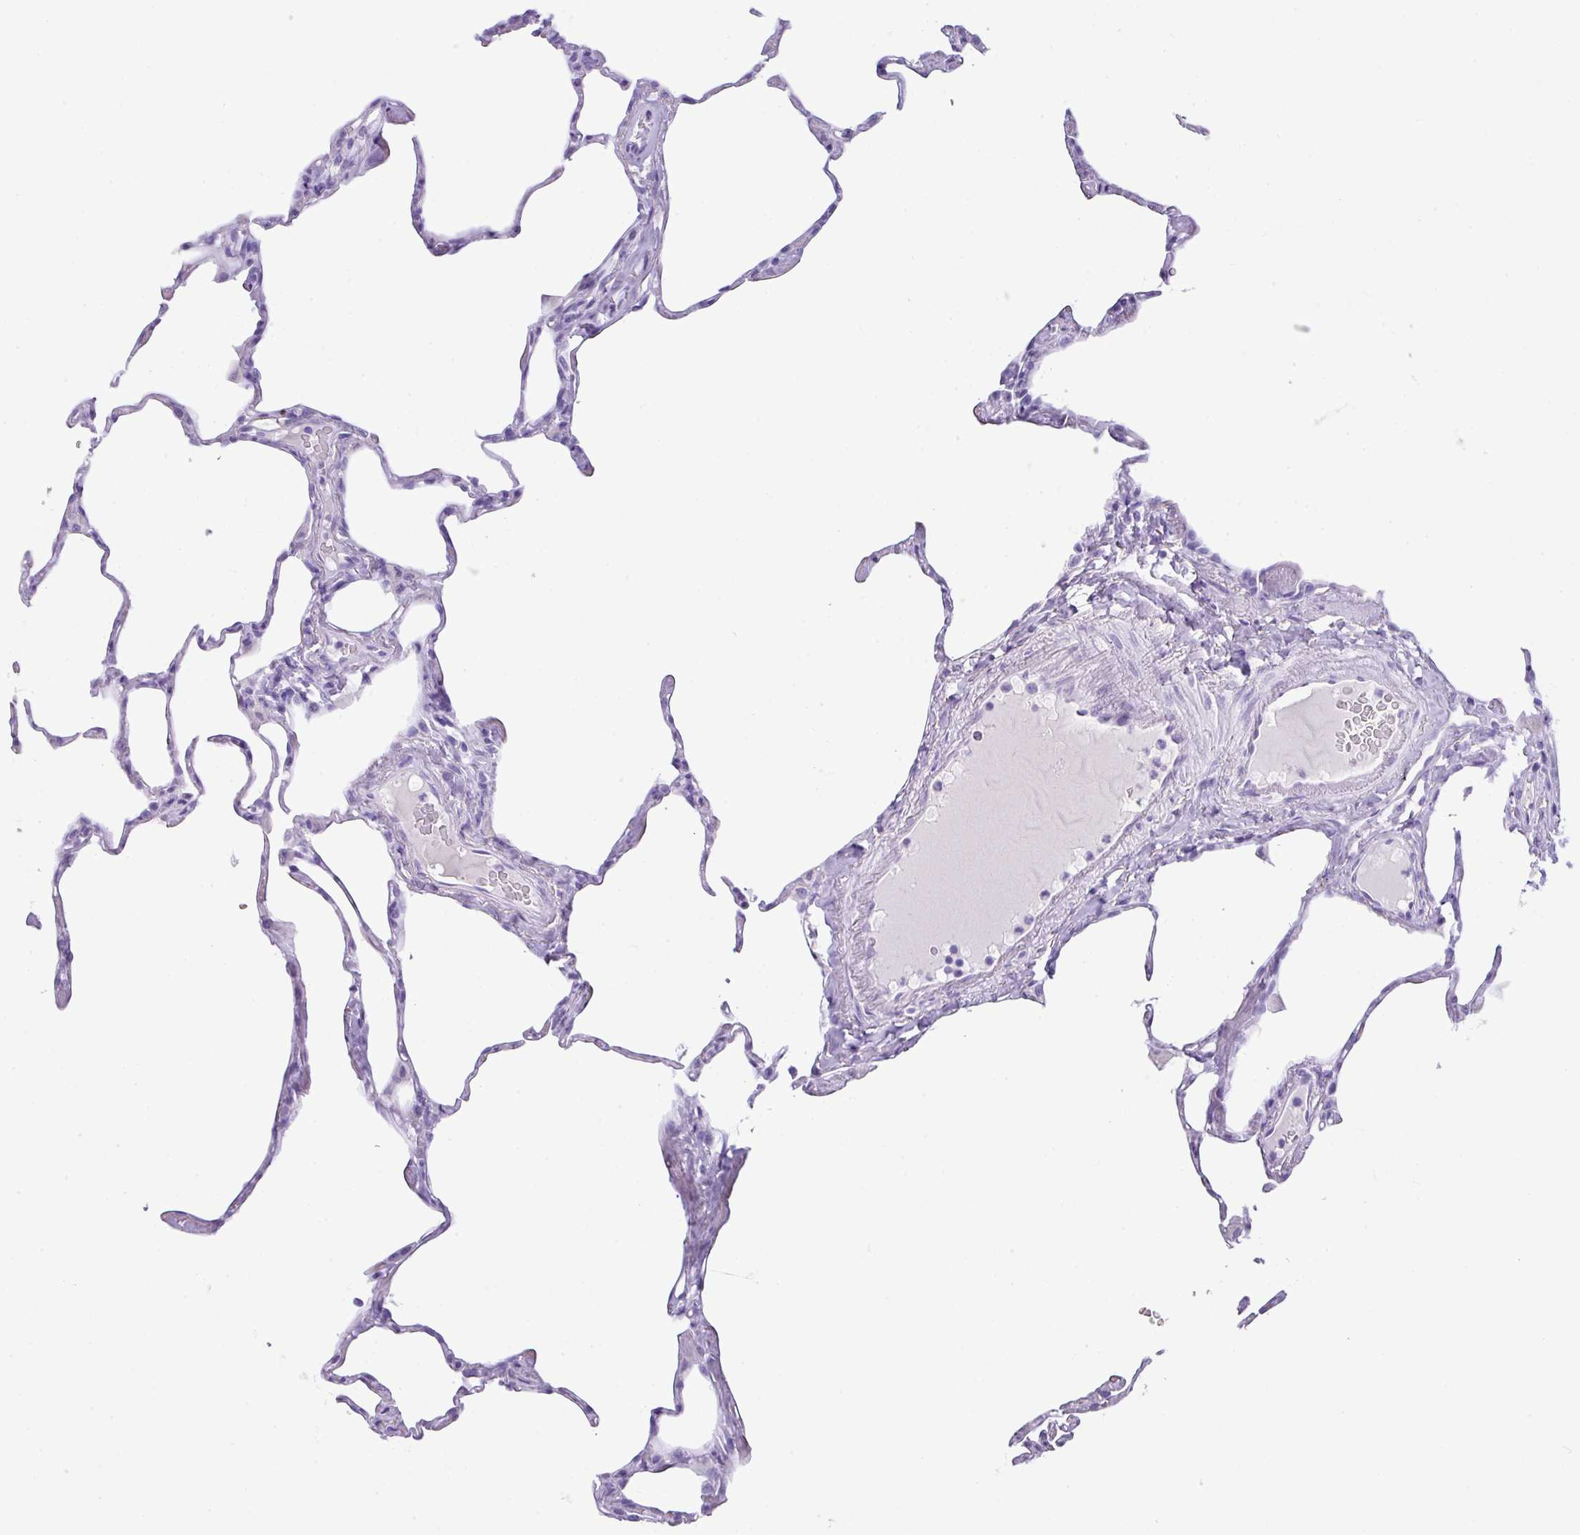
{"staining": {"intensity": "negative", "quantity": "none", "location": "none"}, "tissue": "lung", "cell_type": "Alveolar cells", "image_type": "normal", "snomed": [{"axis": "morphology", "description": "Normal tissue, NOS"}, {"axis": "topography", "description": "Lung"}], "caption": "Alveolar cells show no significant expression in unremarkable lung.", "gene": "TNP1", "patient": {"sex": "male", "age": 65}}